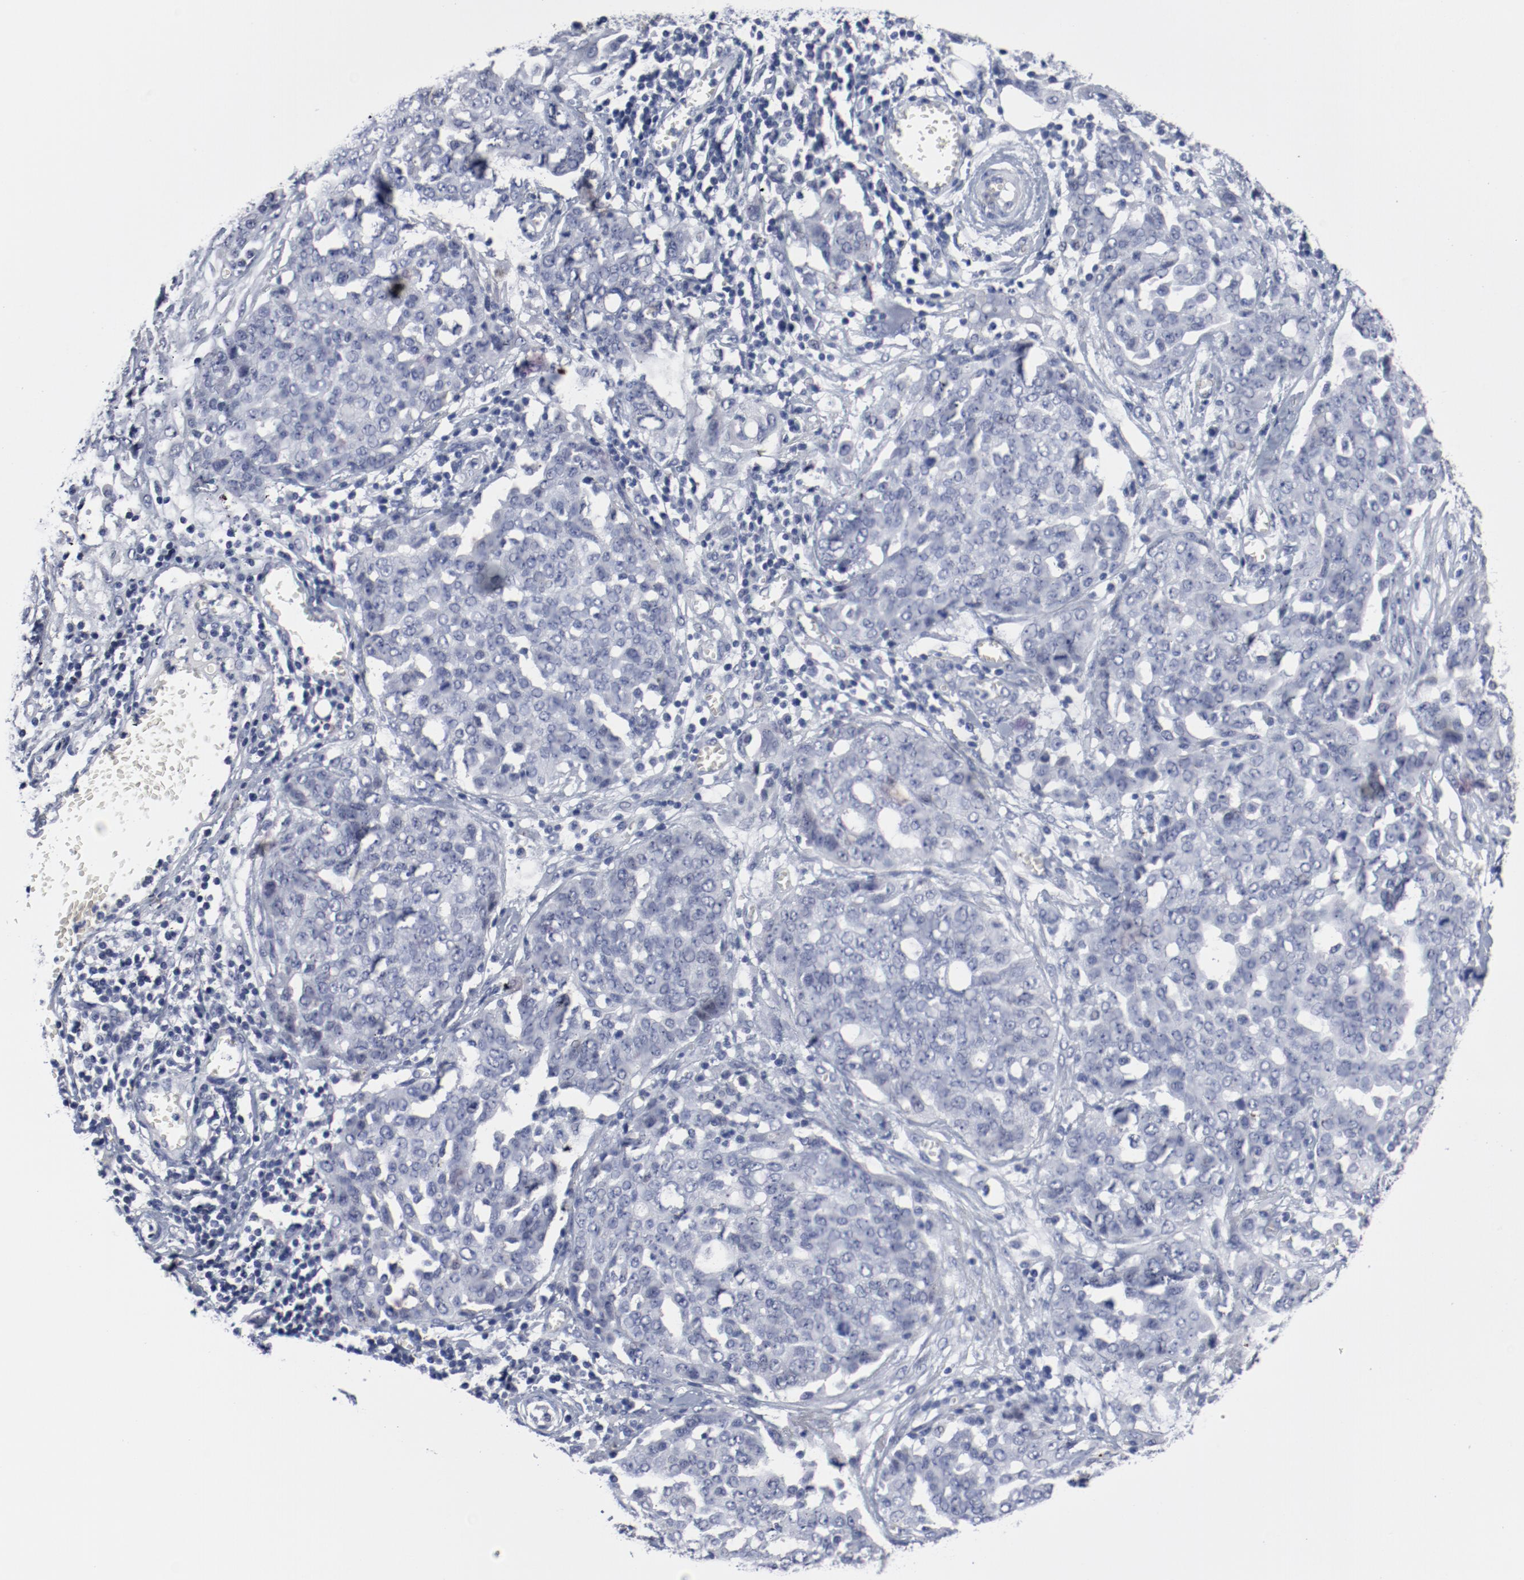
{"staining": {"intensity": "negative", "quantity": "none", "location": "none"}, "tissue": "ovarian cancer", "cell_type": "Tumor cells", "image_type": "cancer", "snomed": [{"axis": "morphology", "description": "Cystadenocarcinoma, serous, NOS"}, {"axis": "topography", "description": "Soft tissue"}, {"axis": "topography", "description": "Ovary"}], "caption": "High power microscopy micrograph of an immunohistochemistry photomicrograph of serous cystadenocarcinoma (ovarian), revealing no significant expression in tumor cells.", "gene": "ANKLE2", "patient": {"sex": "female", "age": 57}}